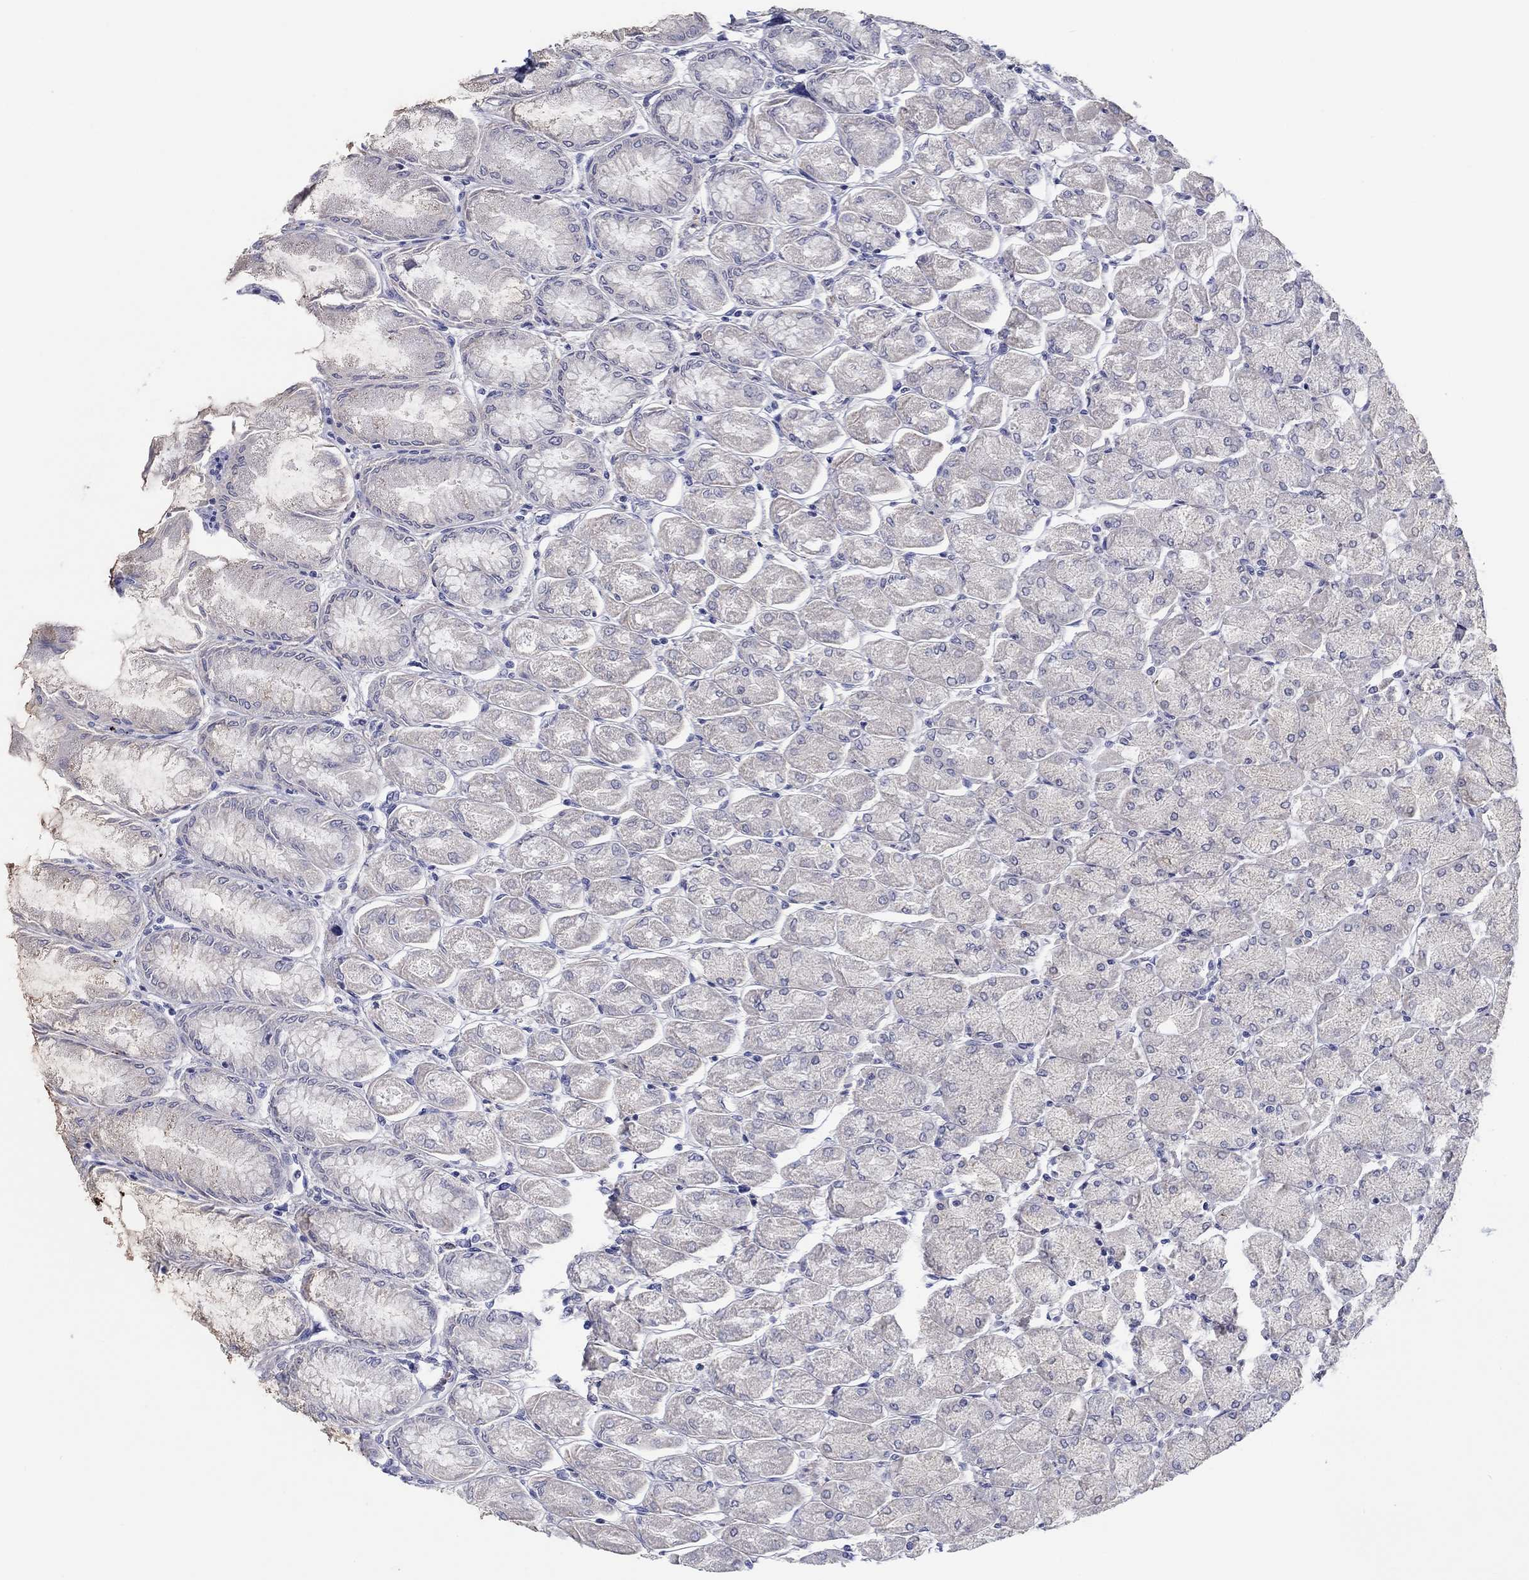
{"staining": {"intensity": "weak", "quantity": "<25%", "location": "cytoplasmic/membranous"}, "tissue": "stomach", "cell_type": "Glandular cells", "image_type": "normal", "snomed": [{"axis": "morphology", "description": "Normal tissue, NOS"}, {"axis": "topography", "description": "Stomach, upper"}], "caption": "IHC of benign stomach displays no staining in glandular cells.", "gene": "LRRC4C", "patient": {"sex": "male", "age": 60}}